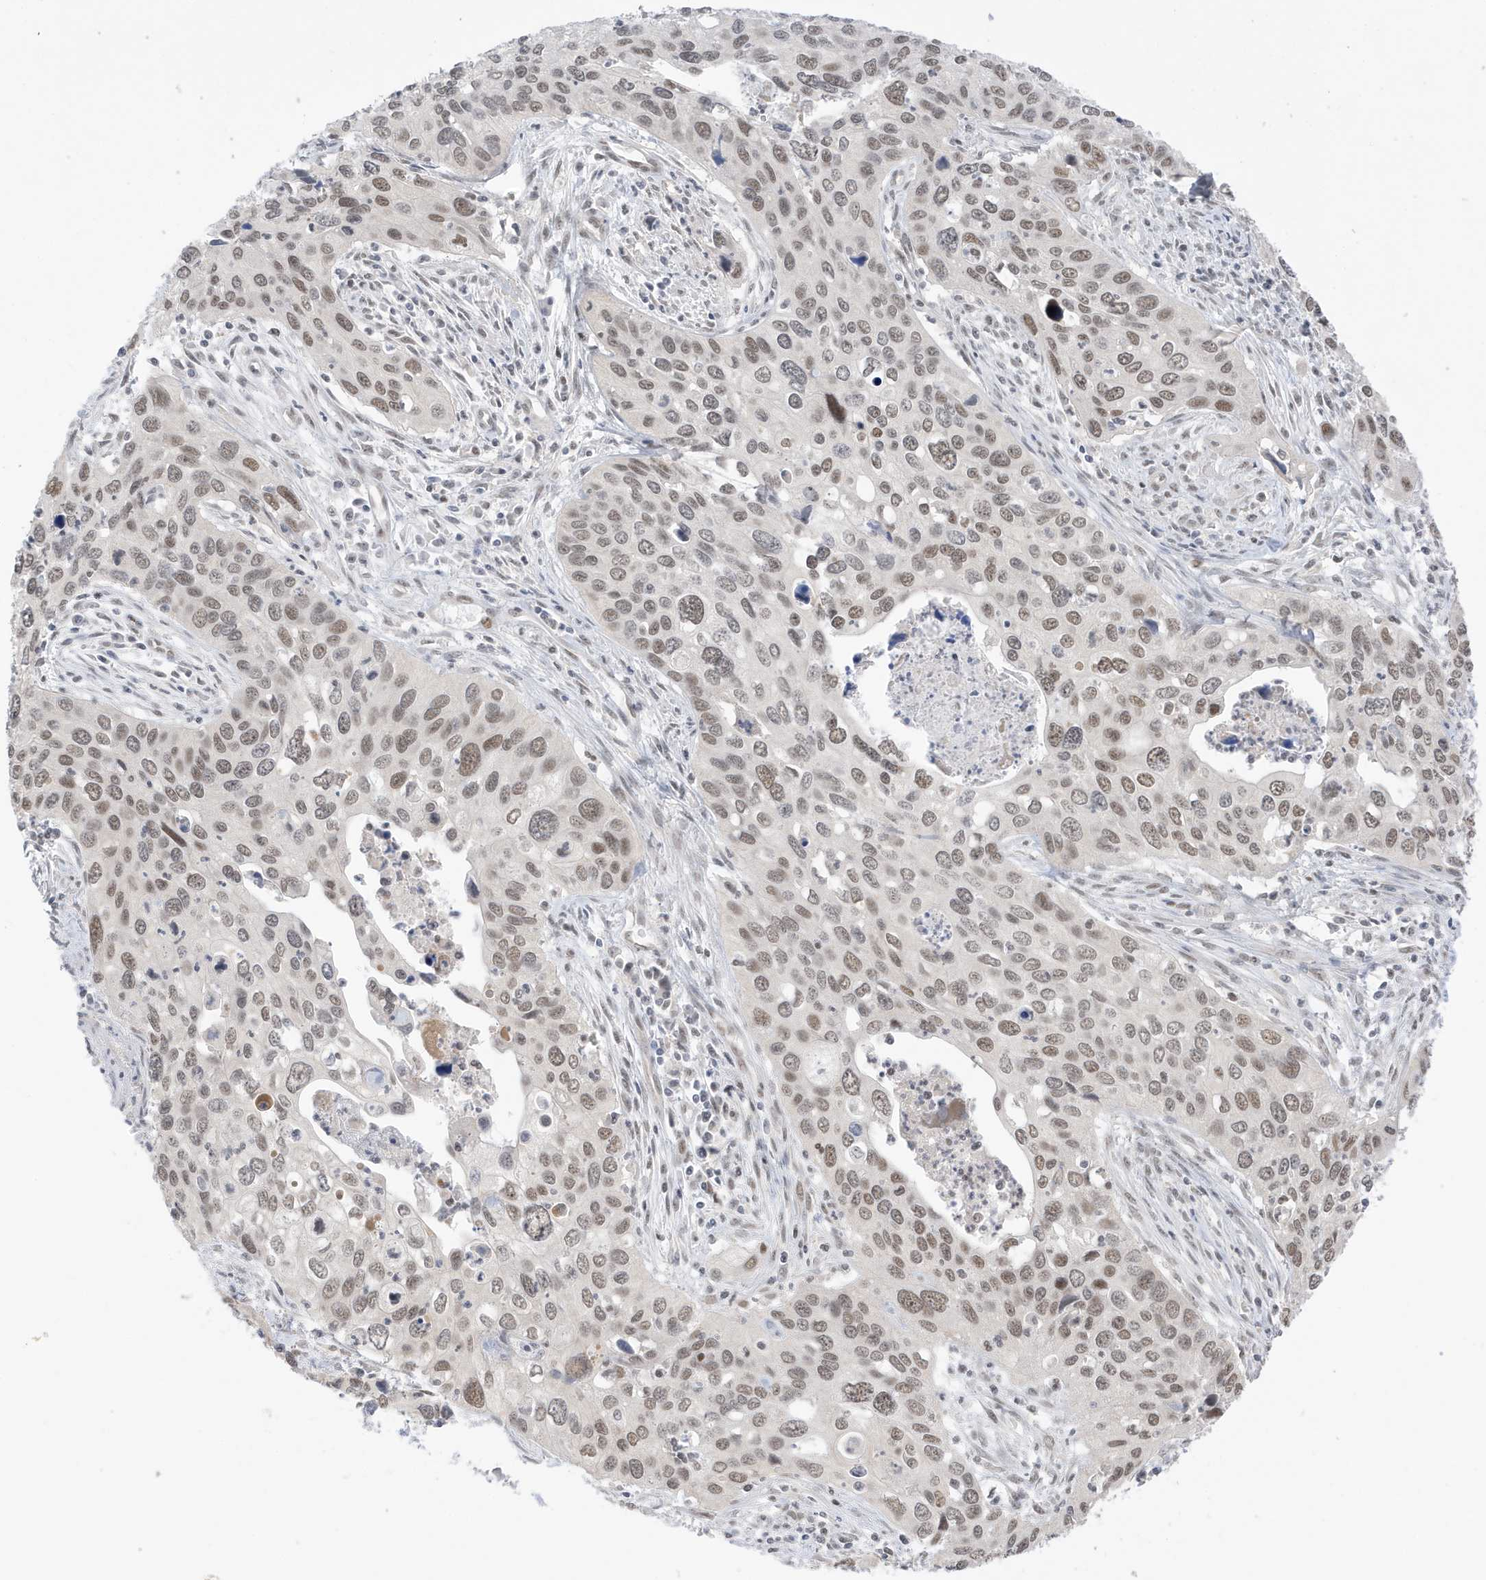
{"staining": {"intensity": "weak", "quantity": ">75%", "location": "nuclear"}, "tissue": "cervical cancer", "cell_type": "Tumor cells", "image_type": "cancer", "snomed": [{"axis": "morphology", "description": "Squamous cell carcinoma, NOS"}, {"axis": "topography", "description": "Cervix"}], "caption": "Immunohistochemical staining of human cervical cancer (squamous cell carcinoma) exhibits low levels of weak nuclear protein expression in approximately >75% of tumor cells.", "gene": "MSL3", "patient": {"sex": "female", "age": 55}}